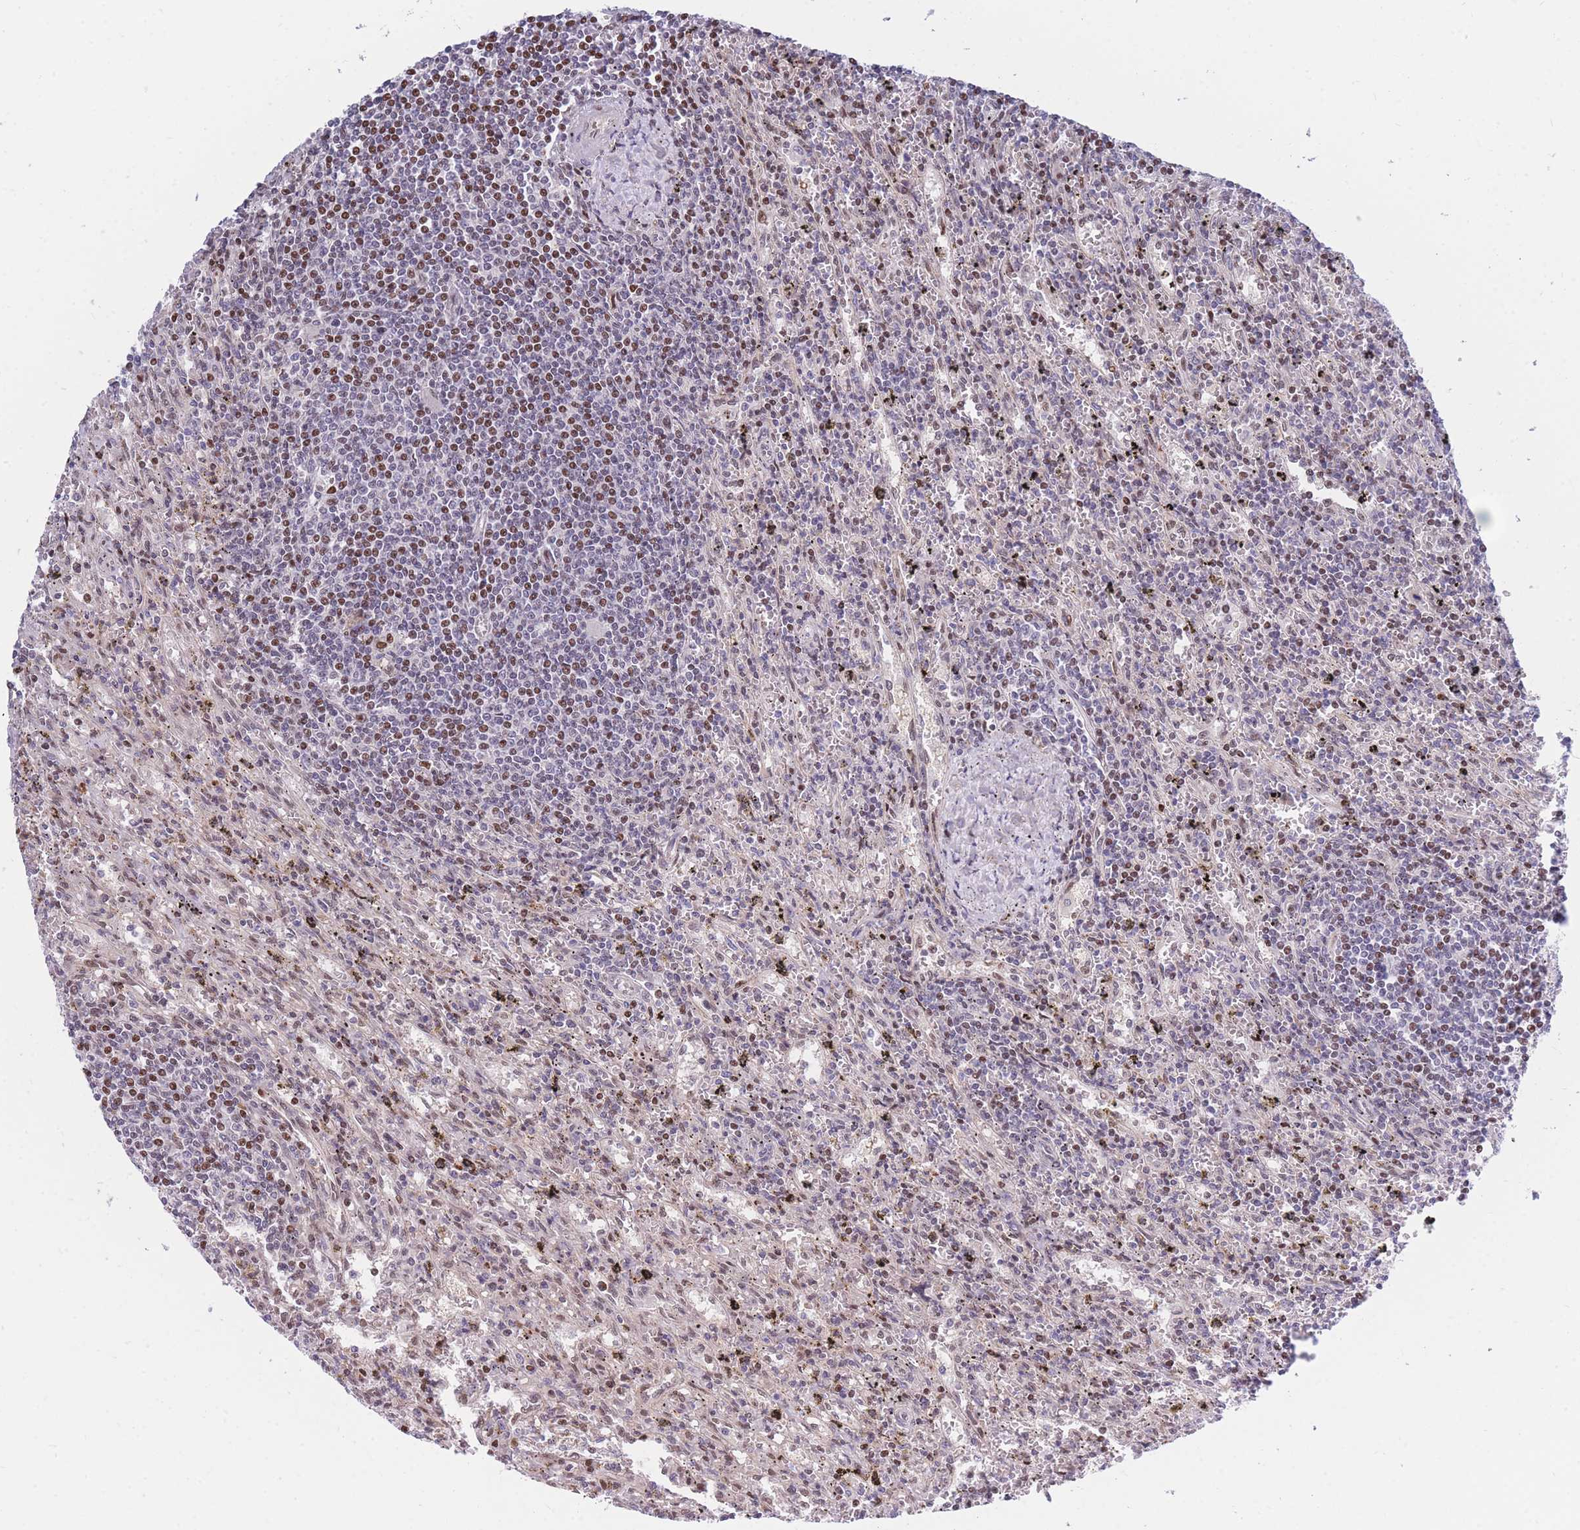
{"staining": {"intensity": "moderate", "quantity": "25%-75%", "location": "nuclear"}, "tissue": "lymphoma", "cell_type": "Tumor cells", "image_type": "cancer", "snomed": [{"axis": "morphology", "description": "Malignant lymphoma, non-Hodgkin's type, Low grade"}, {"axis": "topography", "description": "Spleen"}], "caption": "The photomicrograph displays a brown stain indicating the presence of a protein in the nuclear of tumor cells in lymphoma.", "gene": "CRACD", "patient": {"sex": "male", "age": 76}}